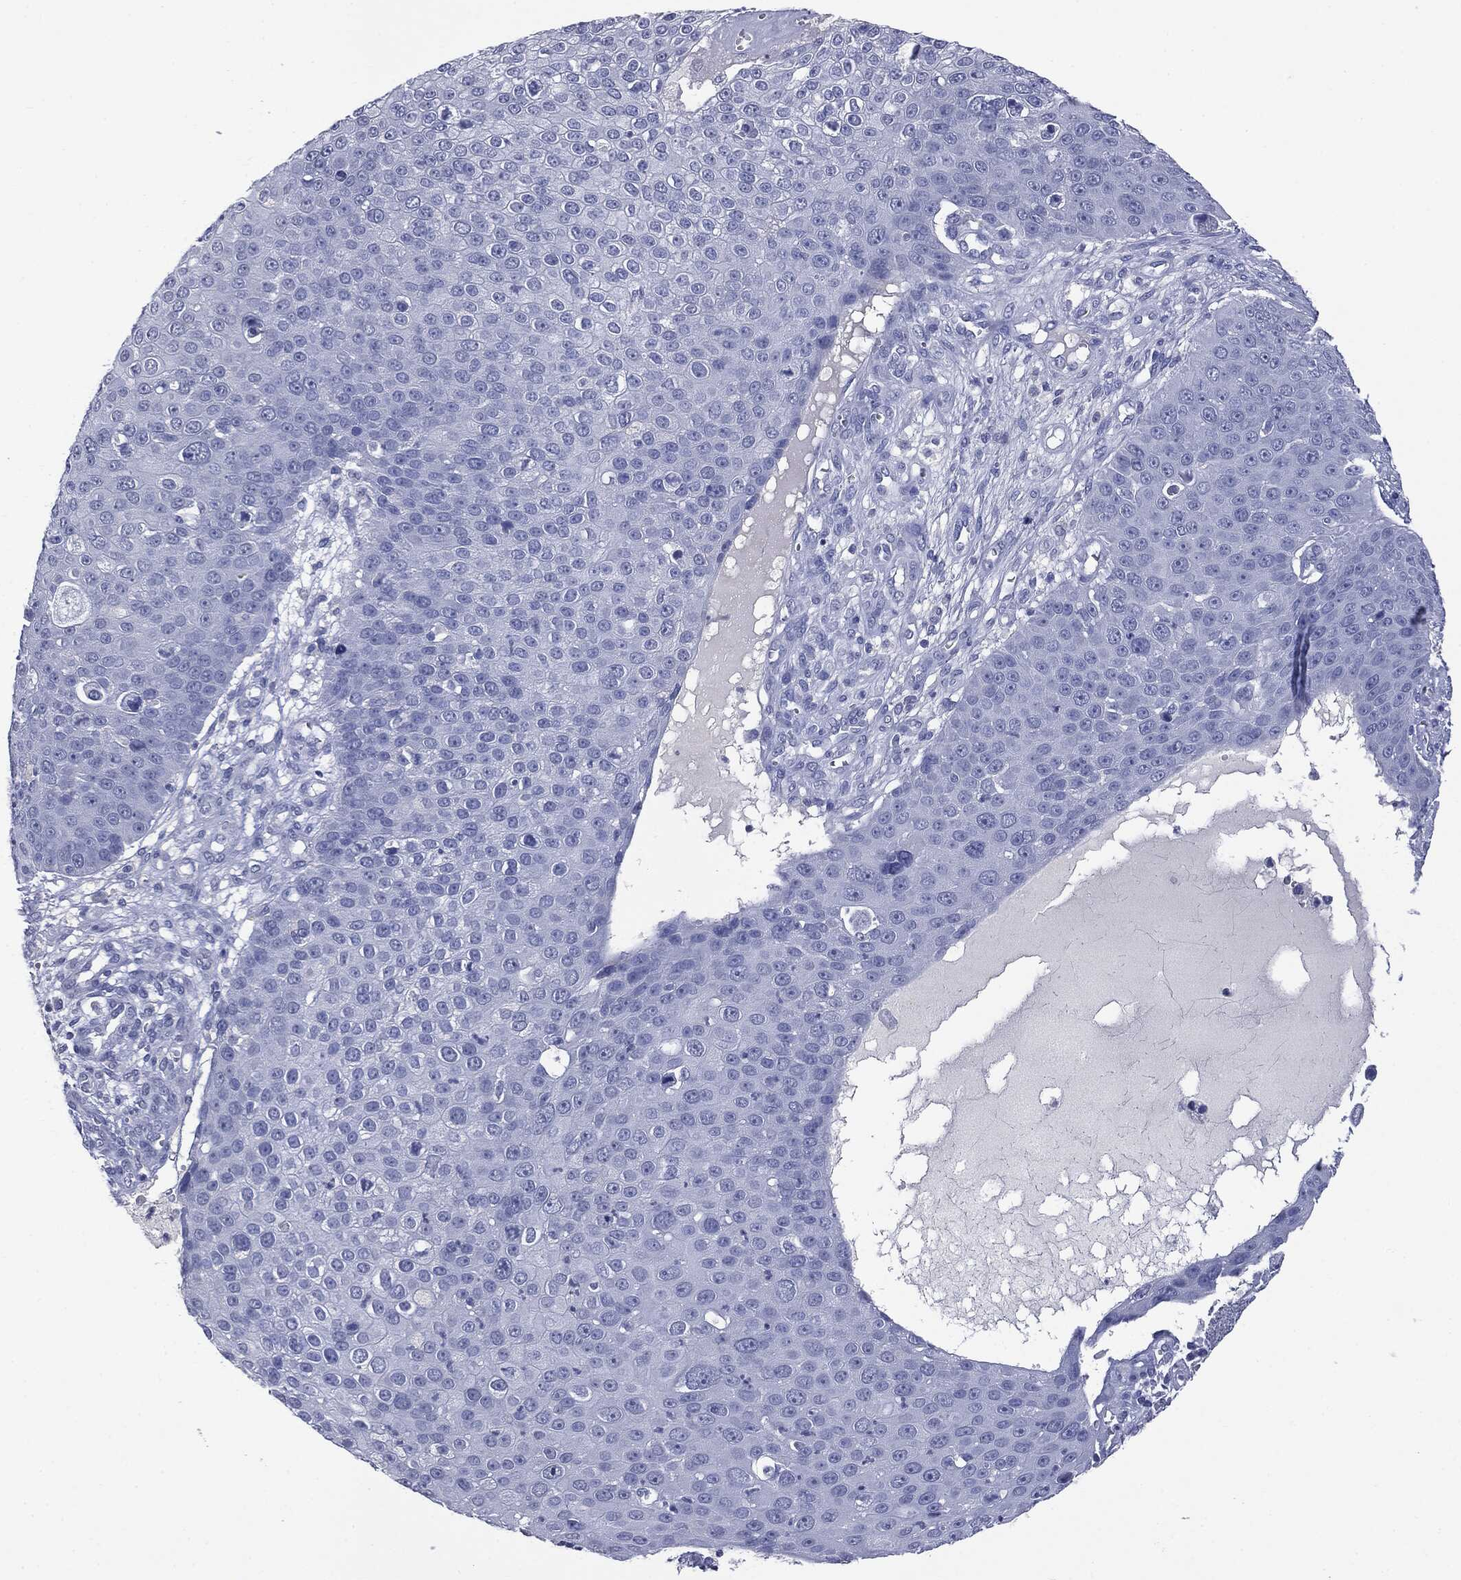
{"staining": {"intensity": "negative", "quantity": "none", "location": "none"}, "tissue": "skin cancer", "cell_type": "Tumor cells", "image_type": "cancer", "snomed": [{"axis": "morphology", "description": "Squamous cell carcinoma, NOS"}, {"axis": "topography", "description": "Skin"}], "caption": "High power microscopy image of an immunohistochemistry (IHC) photomicrograph of squamous cell carcinoma (skin), revealing no significant expression in tumor cells.", "gene": "TSHB", "patient": {"sex": "male", "age": 71}}